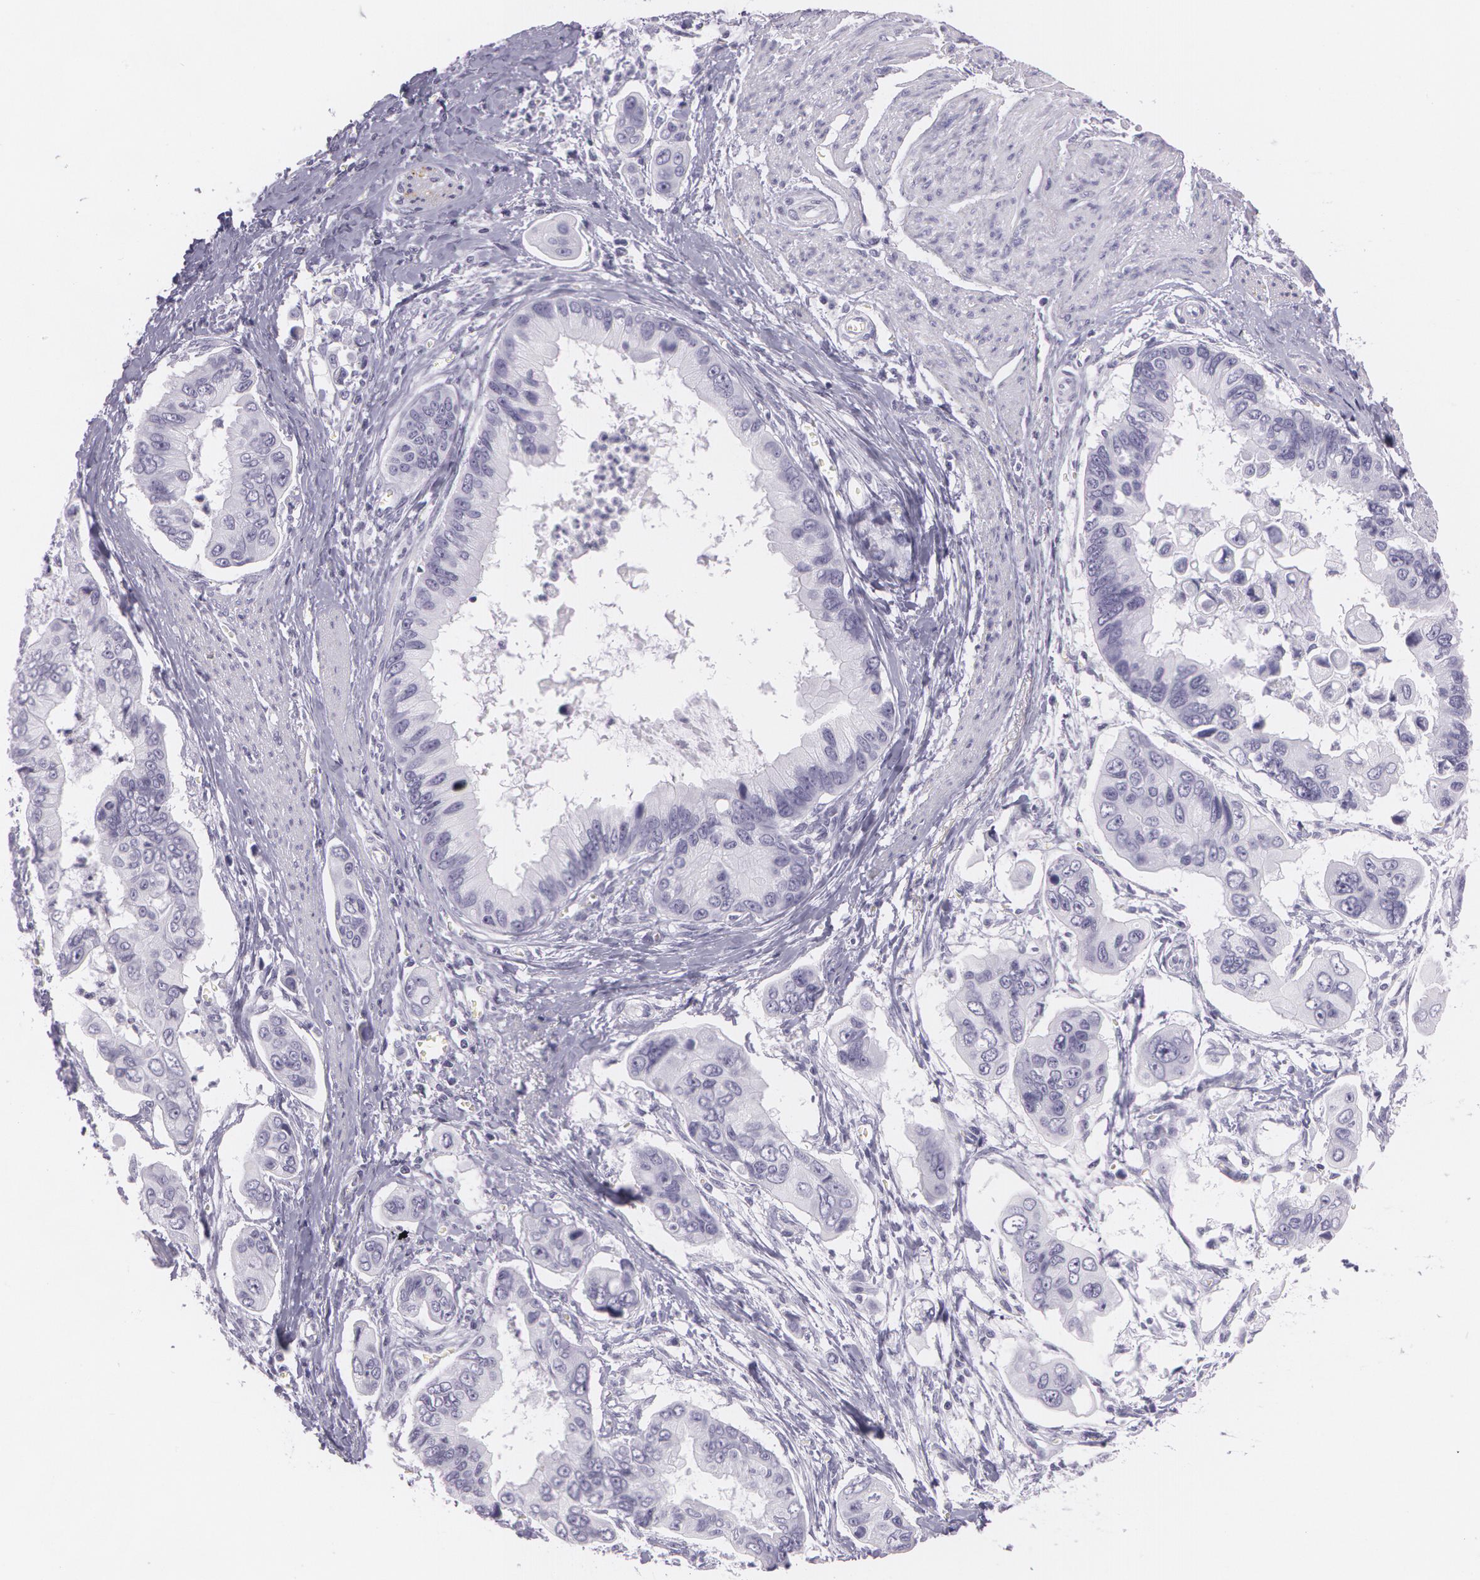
{"staining": {"intensity": "negative", "quantity": "none", "location": "none"}, "tissue": "stomach cancer", "cell_type": "Tumor cells", "image_type": "cancer", "snomed": [{"axis": "morphology", "description": "Adenocarcinoma, NOS"}, {"axis": "topography", "description": "Stomach, upper"}], "caption": "IHC image of neoplastic tissue: stomach cancer stained with DAB (3,3'-diaminobenzidine) demonstrates no significant protein expression in tumor cells.", "gene": "SNCG", "patient": {"sex": "male", "age": 80}}